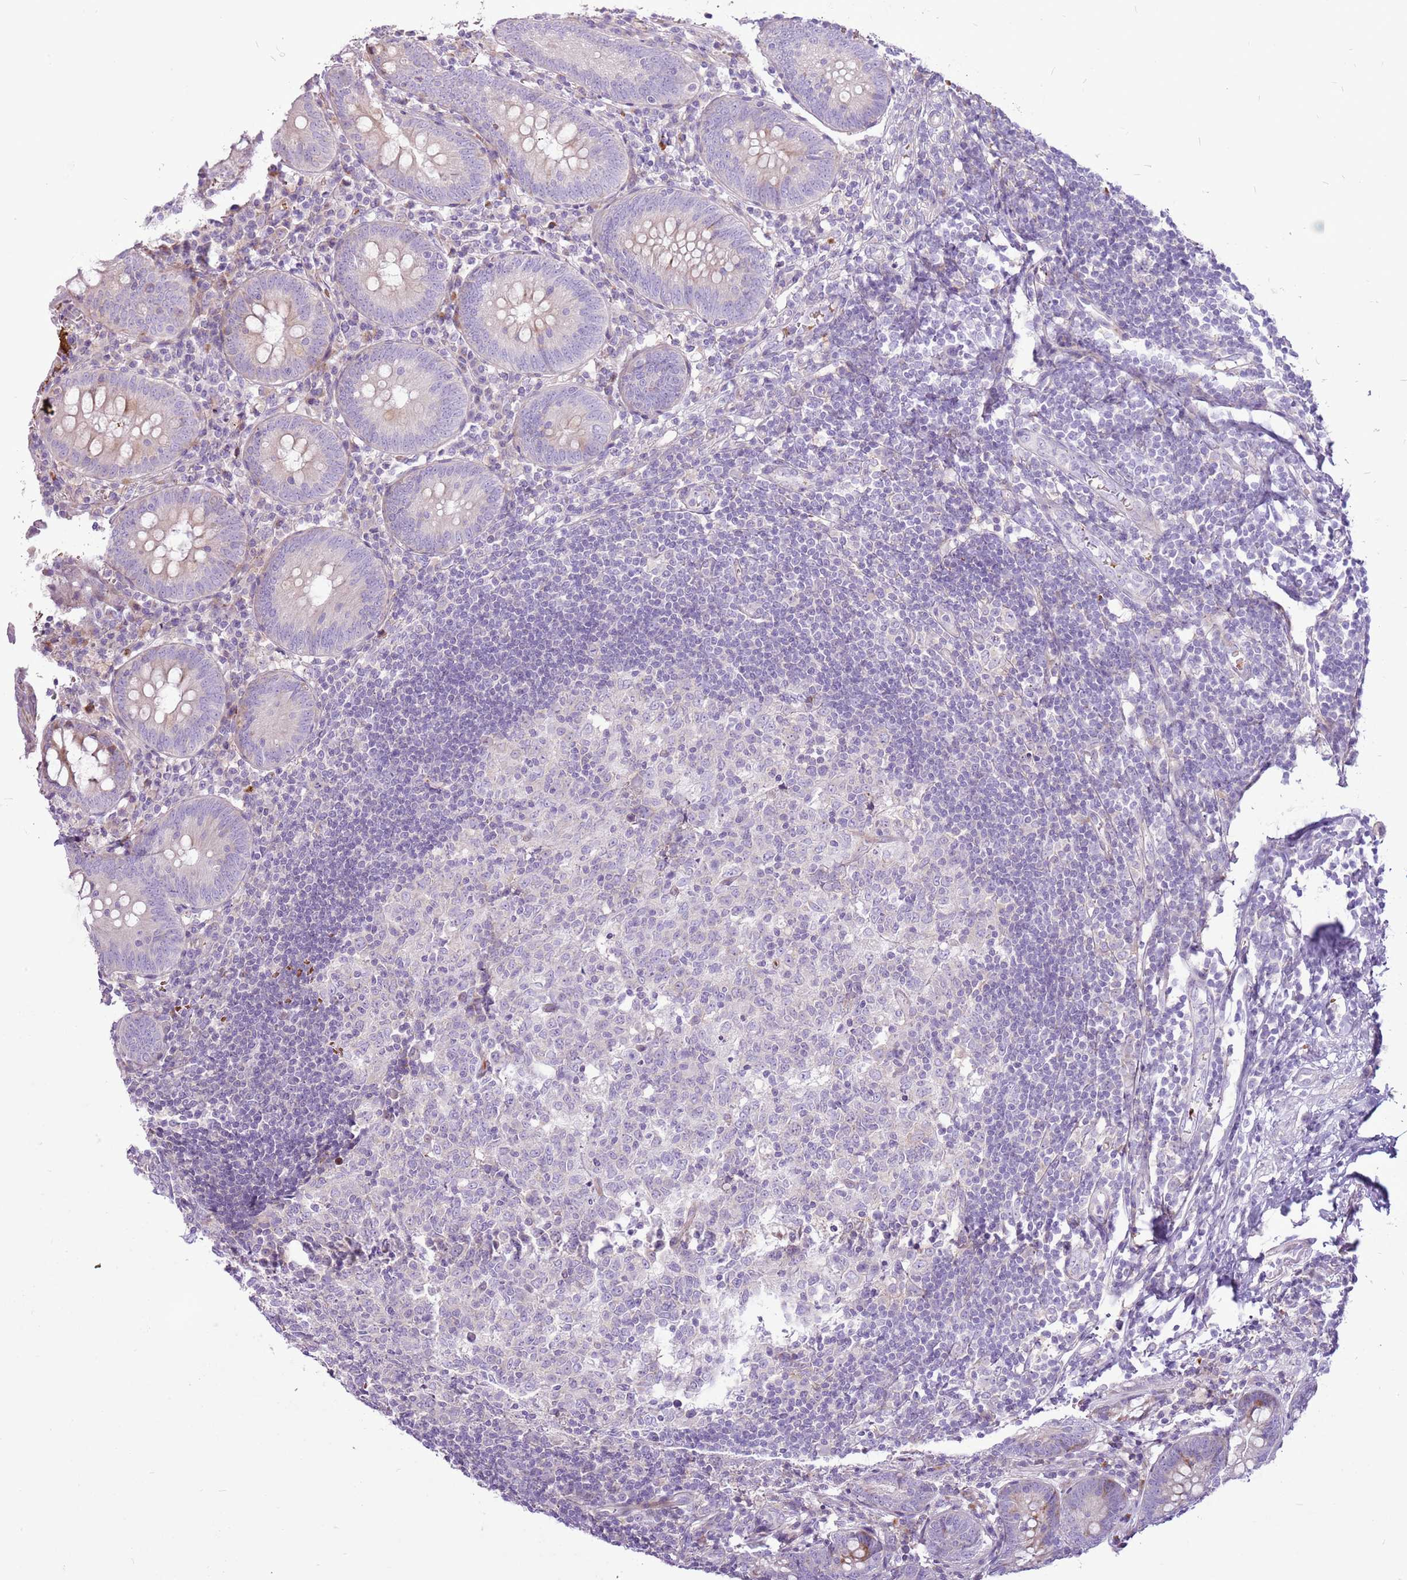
{"staining": {"intensity": "negative", "quantity": "none", "location": "none"}, "tissue": "appendix", "cell_type": "Glandular cells", "image_type": "normal", "snomed": [{"axis": "morphology", "description": "Normal tissue, NOS"}, {"axis": "topography", "description": "Appendix"}], "caption": "DAB immunohistochemical staining of normal appendix exhibits no significant staining in glandular cells. (Brightfield microscopy of DAB immunohistochemistry (IHC) at high magnification).", "gene": "CHAC2", "patient": {"sex": "female", "age": 54}}